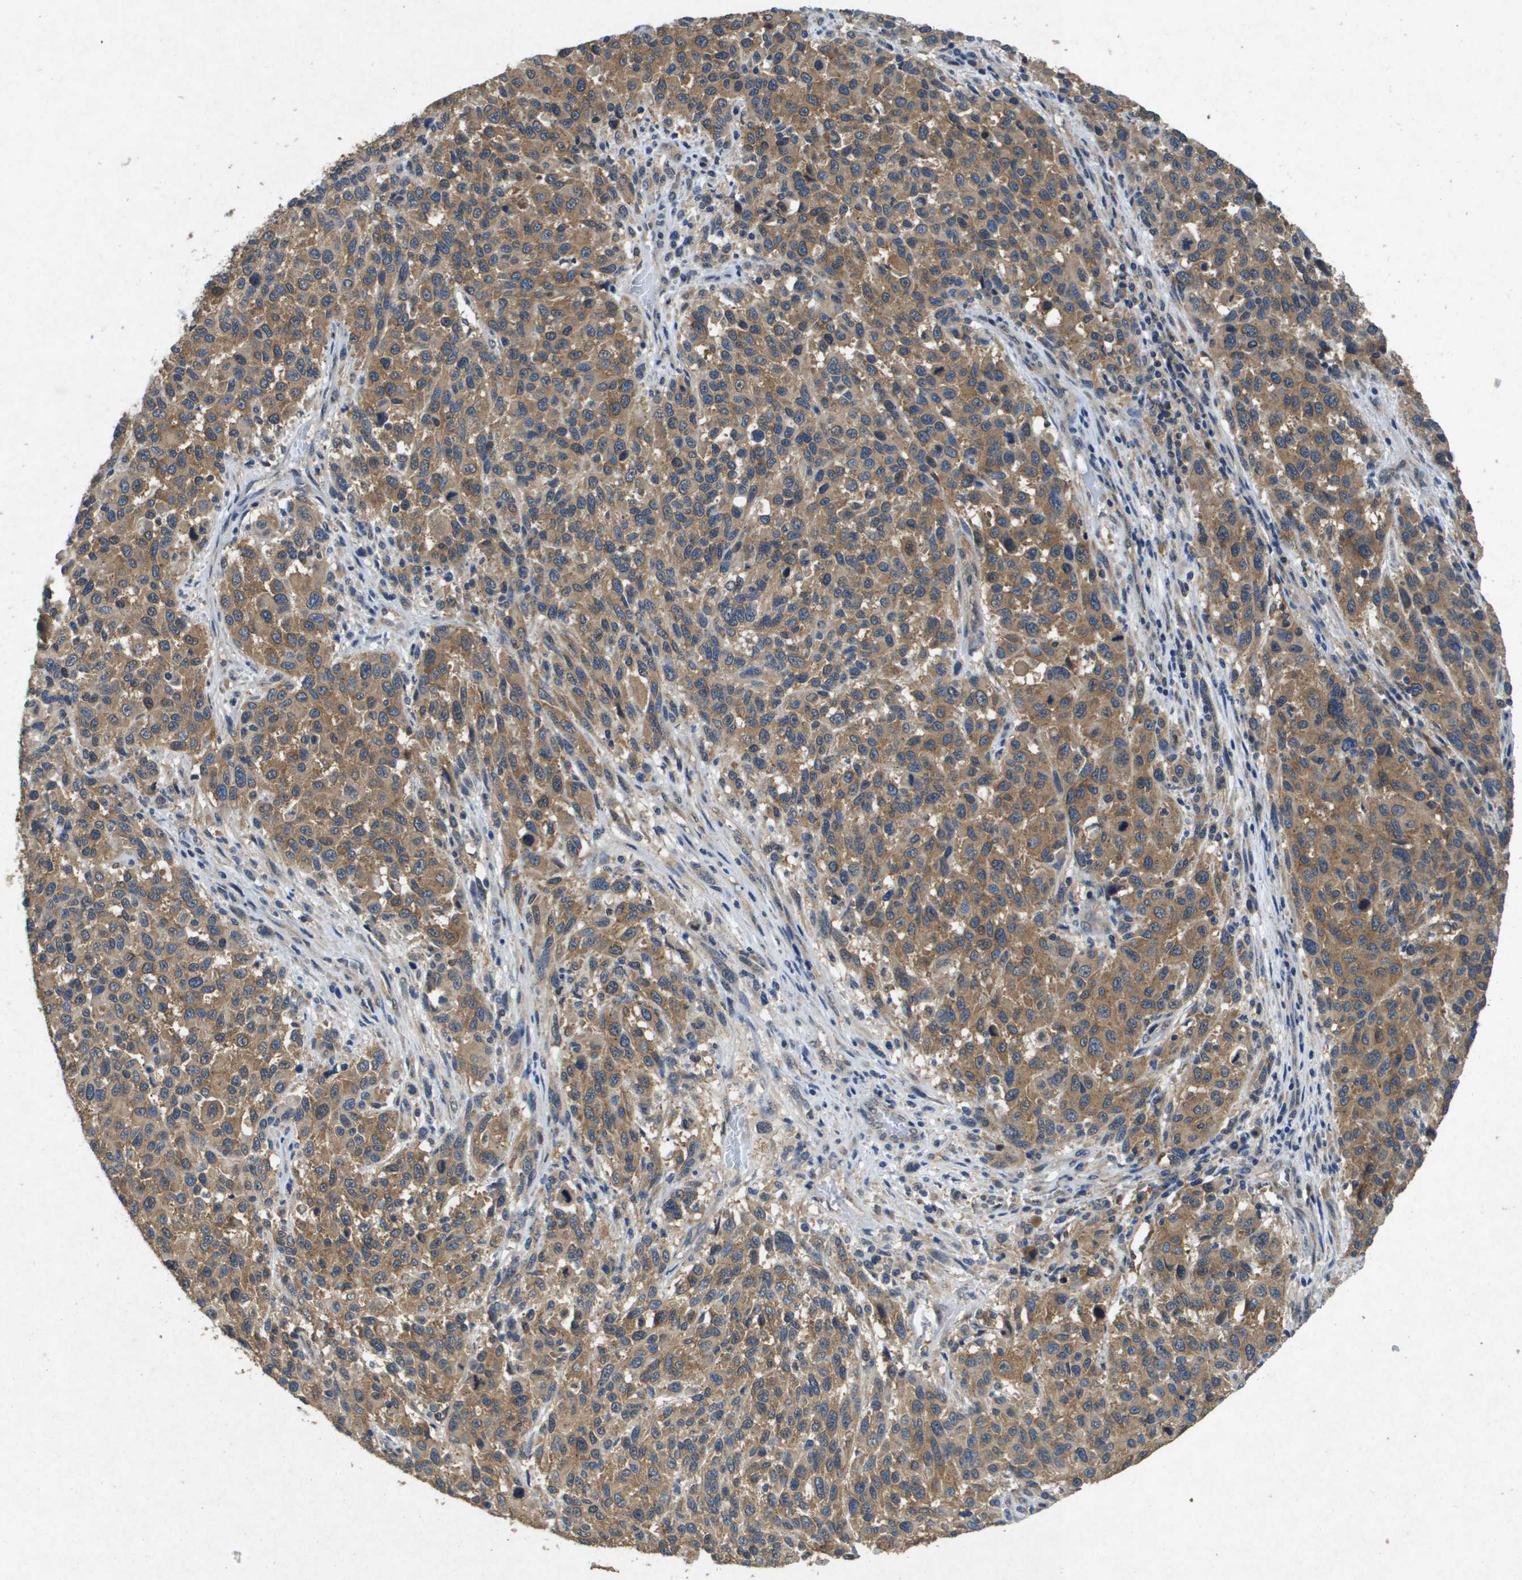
{"staining": {"intensity": "moderate", "quantity": ">75%", "location": "cytoplasmic/membranous"}, "tissue": "melanoma", "cell_type": "Tumor cells", "image_type": "cancer", "snomed": [{"axis": "morphology", "description": "Malignant melanoma, Metastatic site"}, {"axis": "topography", "description": "Lymph node"}], "caption": "High-power microscopy captured an immunohistochemistry (IHC) image of melanoma, revealing moderate cytoplasmic/membranous staining in about >75% of tumor cells. Using DAB (3,3'-diaminobenzidine) (brown) and hematoxylin (blue) stains, captured at high magnification using brightfield microscopy.", "gene": "PTPRT", "patient": {"sex": "male", "age": 61}}